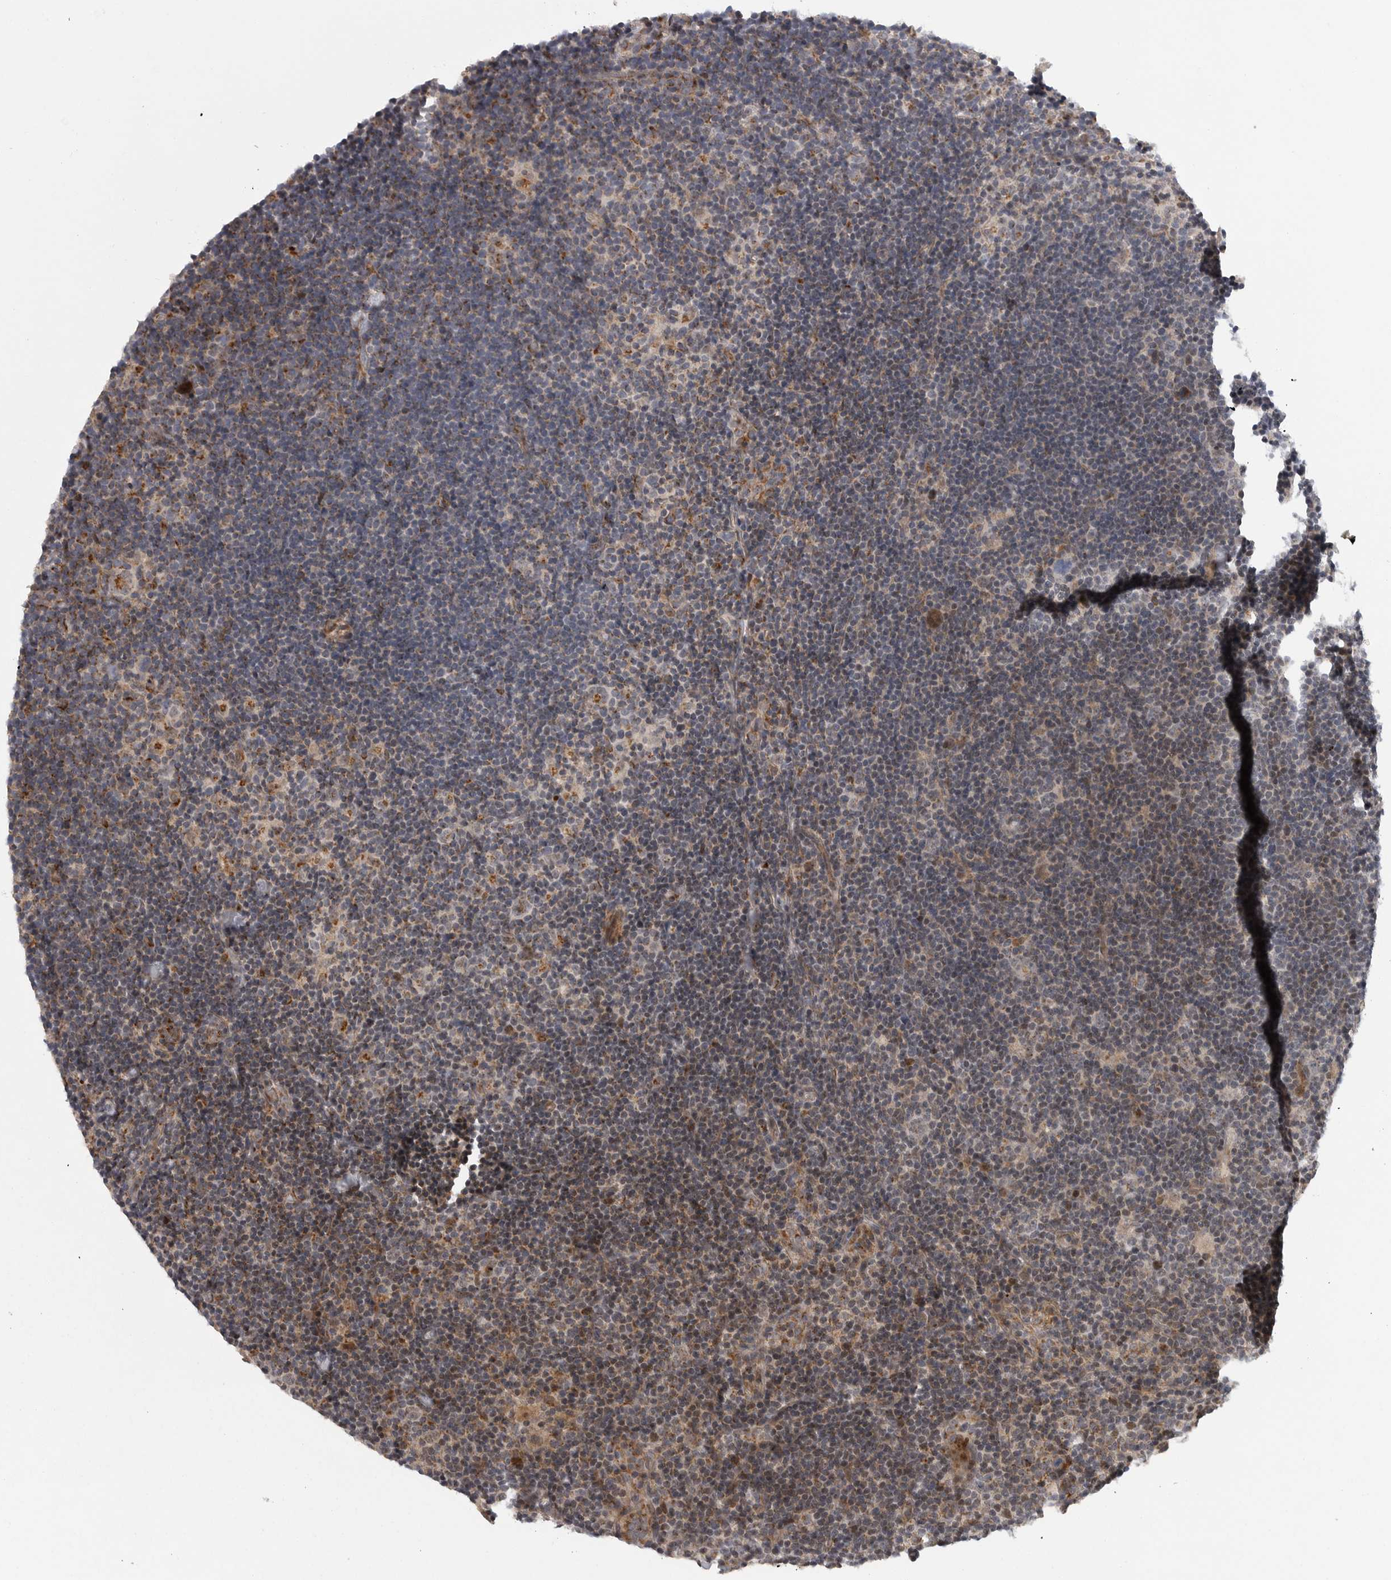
{"staining": {"intensity": "moderate", "quantity": "<25%", "location": "cytoplasmic/membranous,nuclear"}, "tissue": "lymphoma", "cell_type": "Tumor cells", "image_type": "cancer", "snomed": [{"axis": "morphology", "description": "Hodgkin's disease, NOS"}, {"axis": "topography", "description": "Lymph node"}], "caption": "A high-resolution micrograph shows immunohistochemistry staining of Hodgkin's disease, which reveals moderate cytoplasmic/membranous and nuclear positivity in about <25% of tumor cells. (Stains: DAB in brown, nuclei in blue, Microscopy: brightfield microscopy at high magnification).", "gene": "TMPRSS11F", "patient": {"sex": "female", "age": 57}}